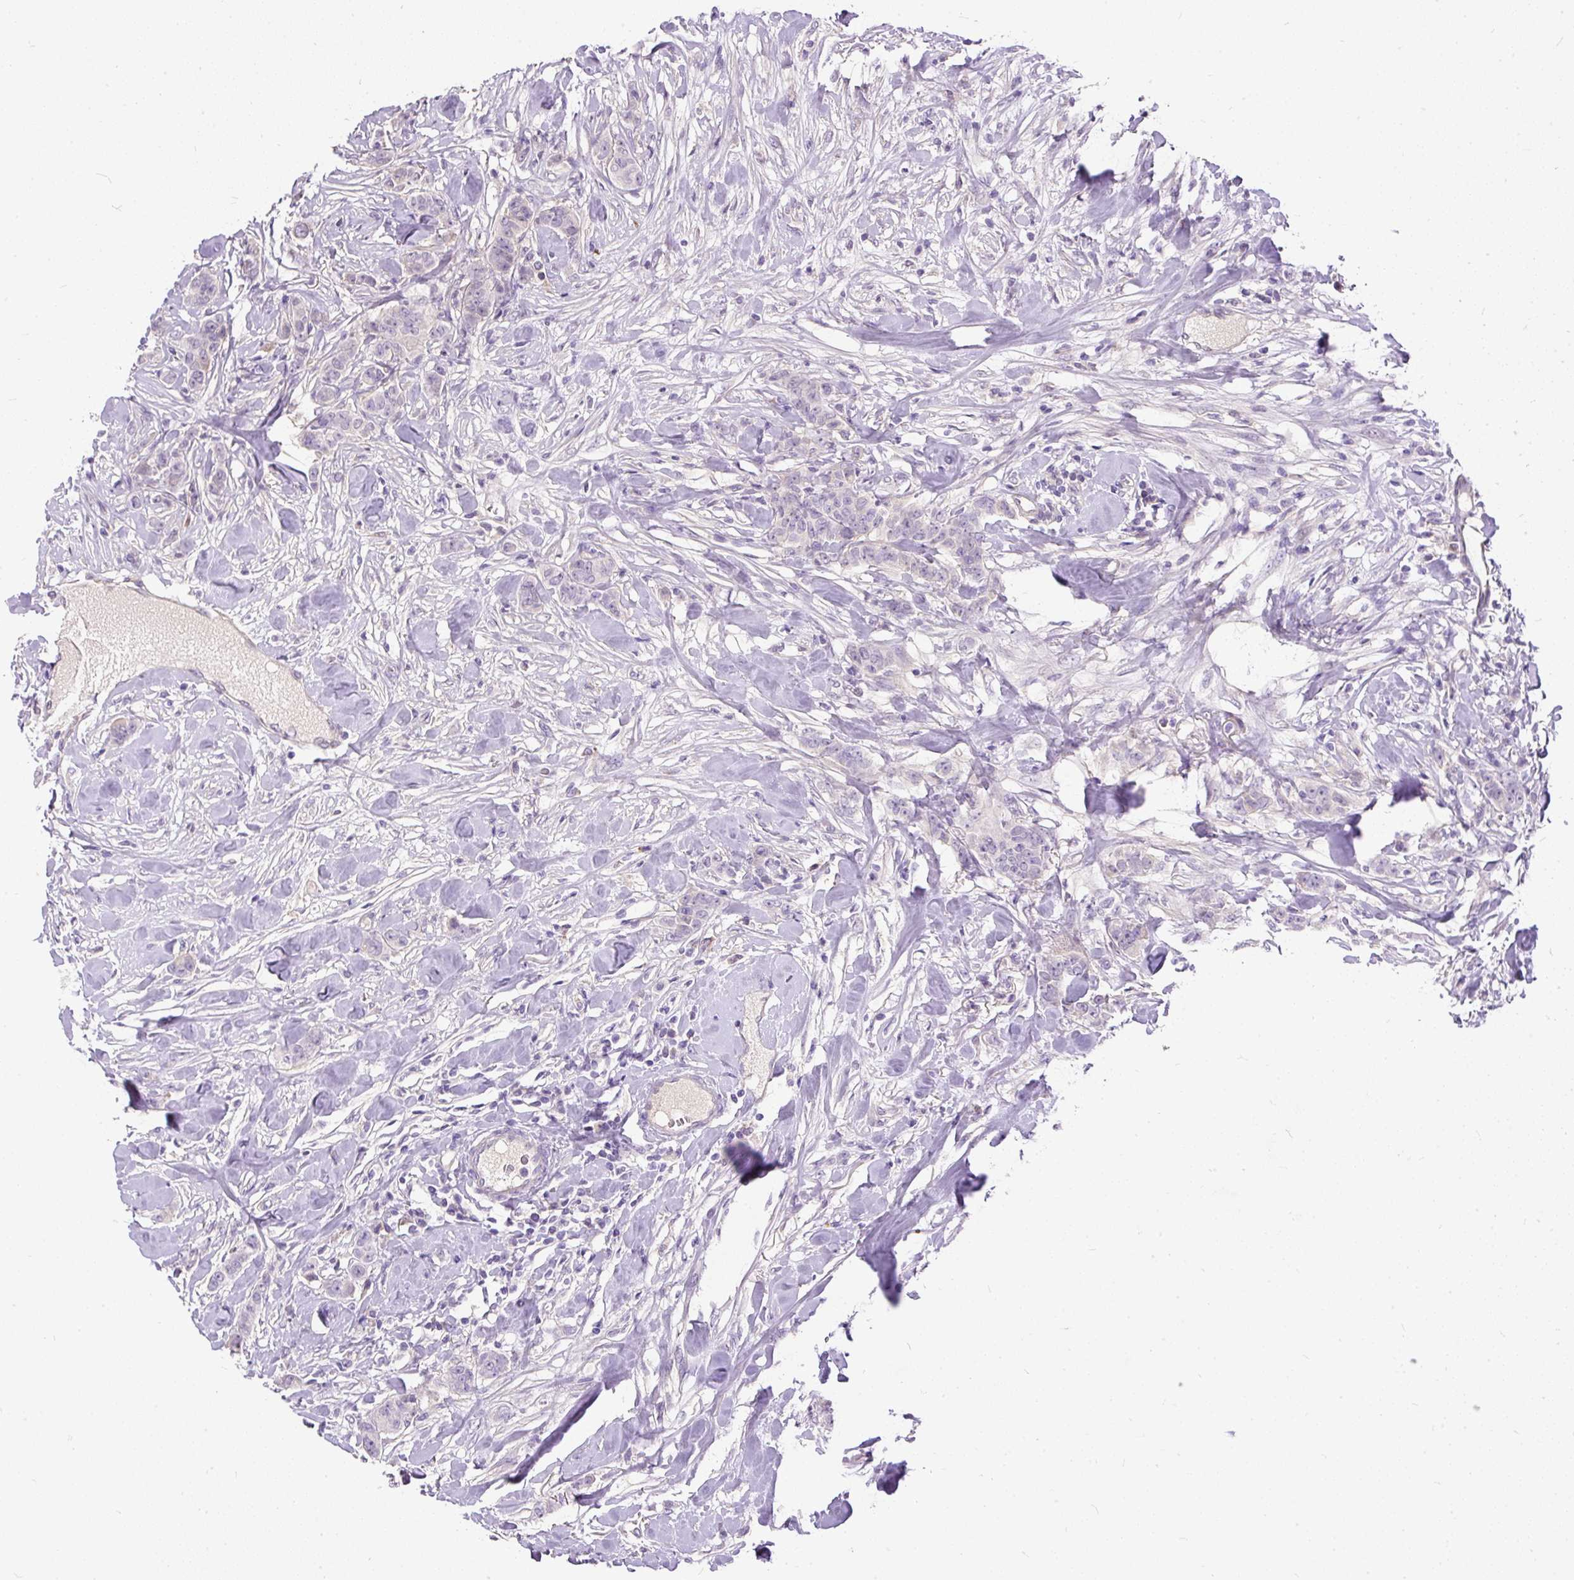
{"staining": {"intensity": "negative", "quantity": "none", "location": "none"}, "tissue": "breast cancer", "cell_type": "Tumor cells", "image_type": "cancer", "snomed": [{"axis": "morphology", "description": "Duct carcinoma"}, {"axis": "topography", "description": "Breast"}], "caption": "This is a micrograph of IHC staining of breast invasive ductal carcinoma, which shows no staining in tumor cells.", "gene": "KRTAP20-3", "patient": {"sex": "female", "age": 40}}